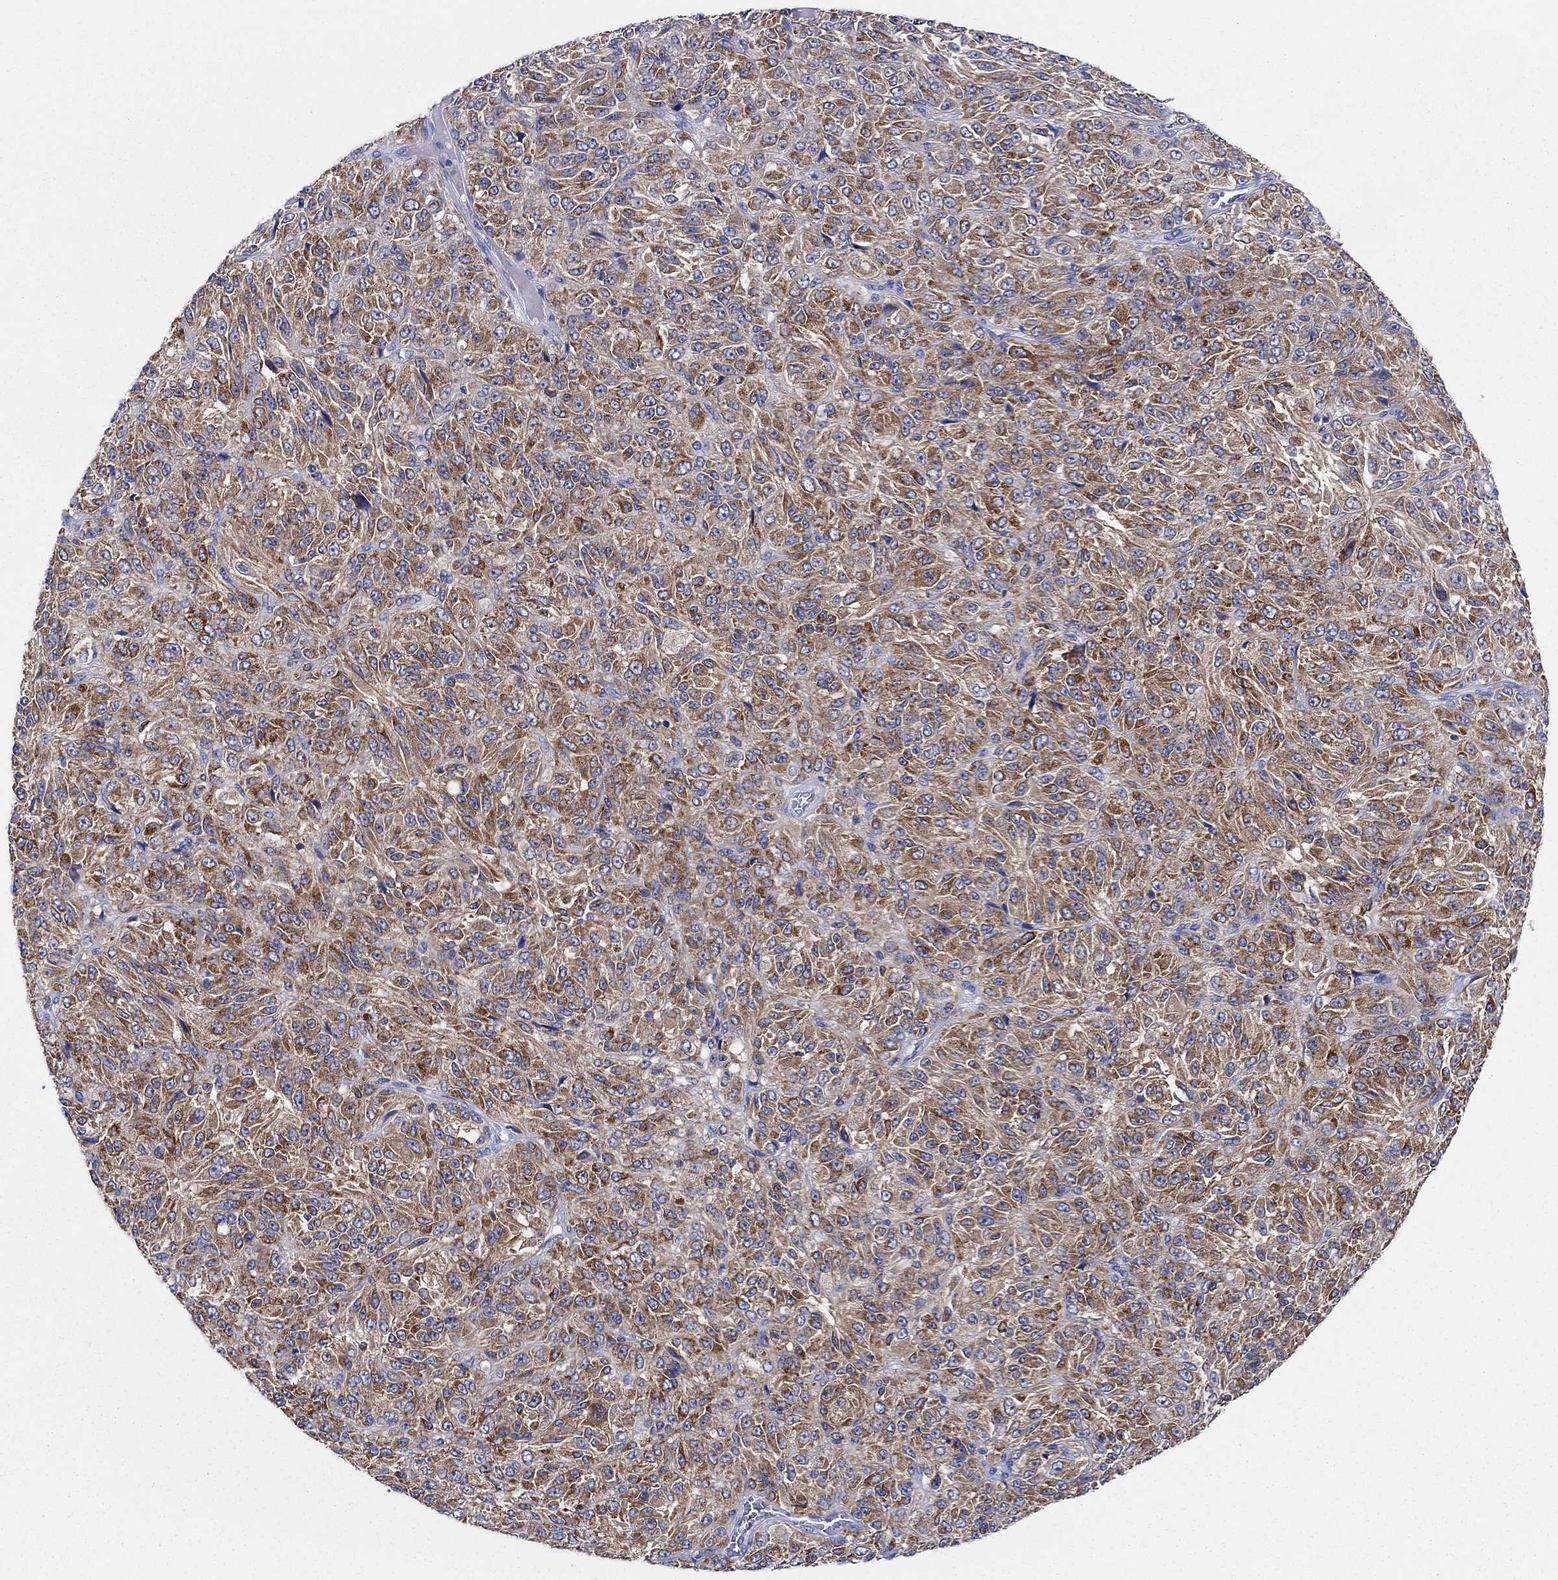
{"staining": {"intensity": "strong", "quantity": ">75%", "location": "cytoplasmic/membranous"}, "tissue": "melanoma", "cell_type": "Tumor cells", "image_type": "cancer", "snomed": [{"axis": "morphology", "description": "Malignant melanoma, Metastatic site"}, {"axis": "topography", "description": "Brain"}], "caption": "IHC (DAB) staining of human melanoma reveals strong cytoplasmic/membranous protein staining in about >75% of tumor cells.", "gene": "RAP1GAP", "patient": {"sex": "female", "age": 56}}